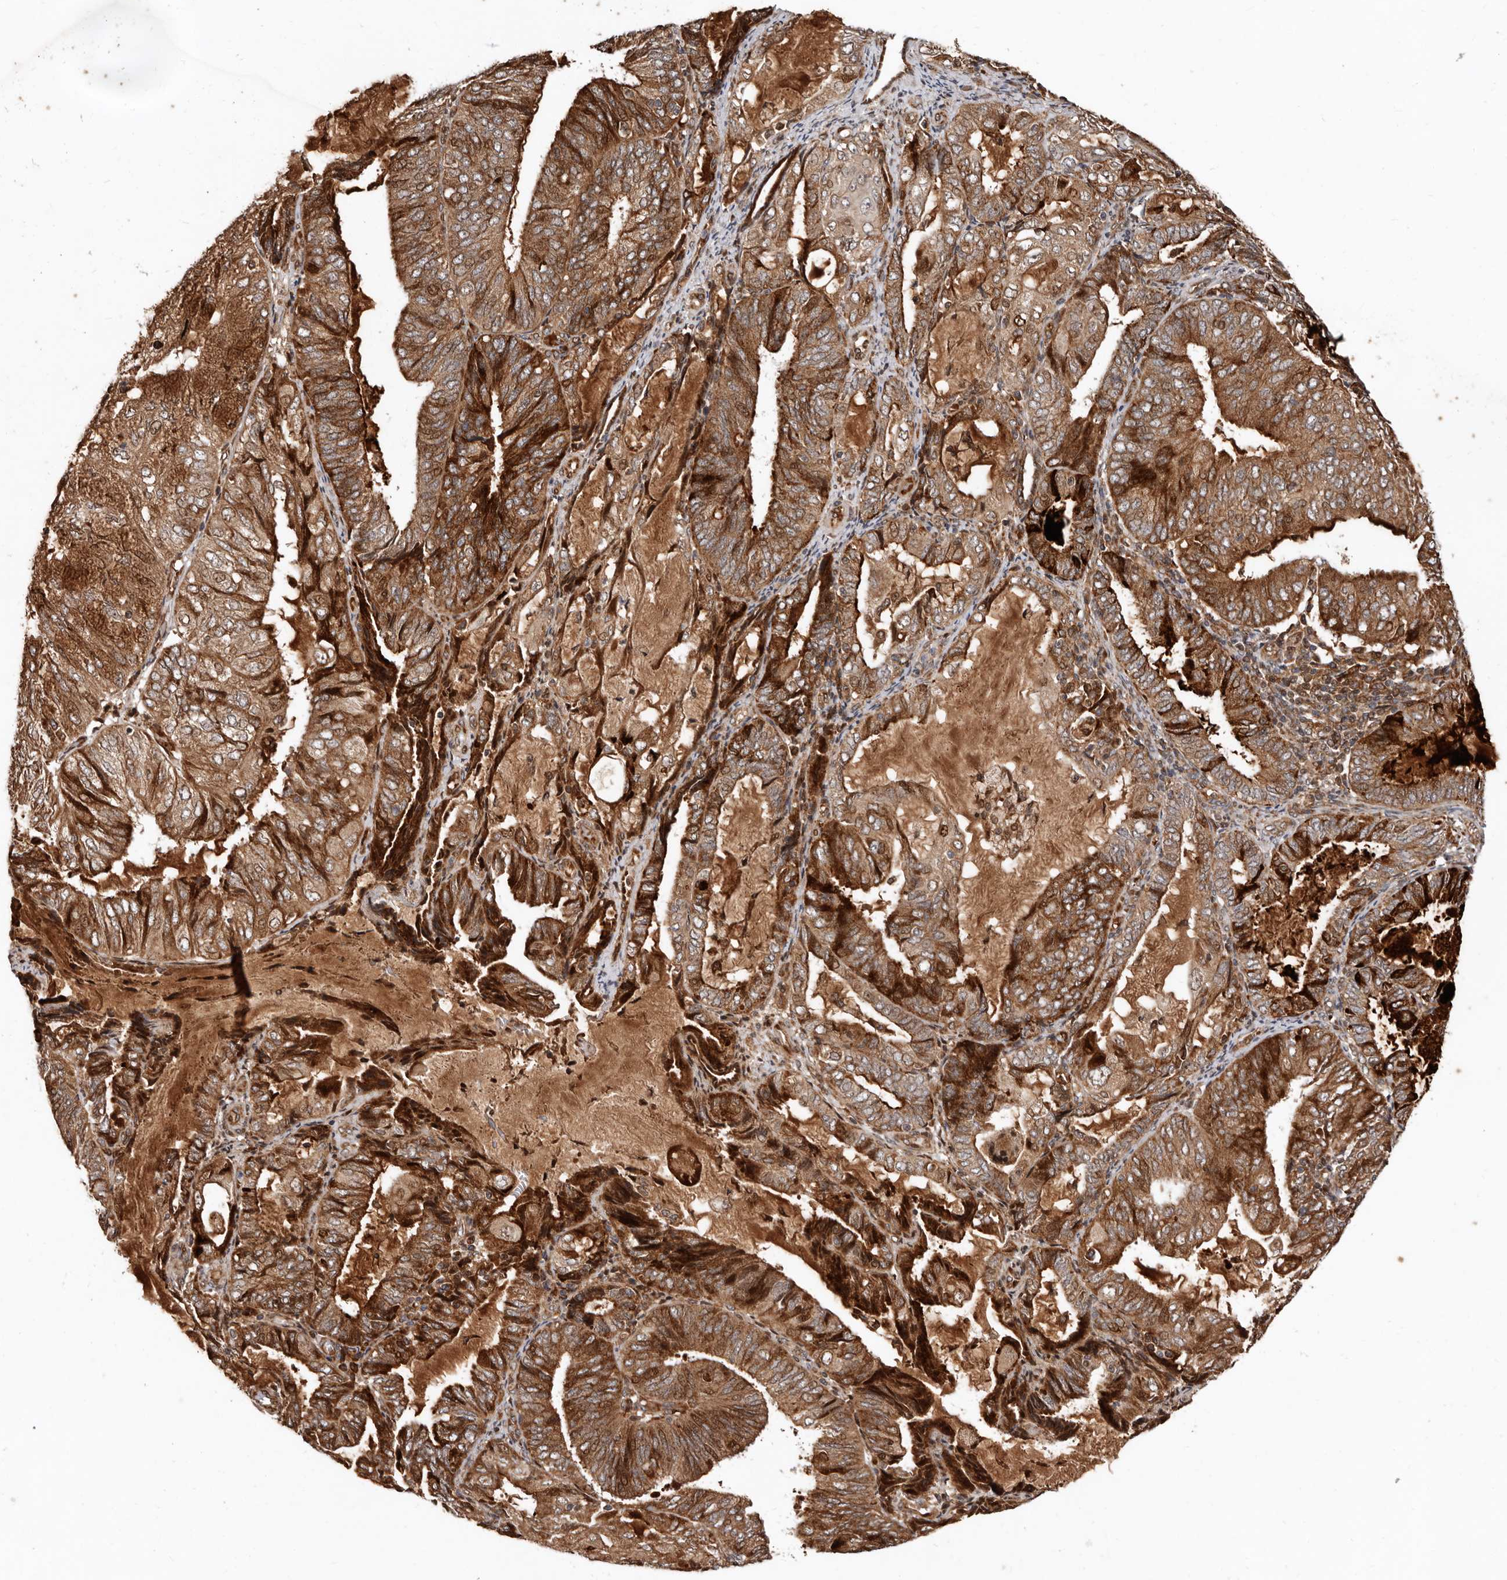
{"staining": {"intensity": "strong", "quantity": ">75%", "location": "cytoplasmic/membranous"}, "tissue": "endometrial cancer", "cell_type": "Tumor cells", "image_type": "cancer", "snomed": [{"axis": "morphology", "description": "Adenocarcinoma, NOS"}, {"axis": "topography", "description": "Endometrium"}], "caption": "Tumor cells display high levels of strong cytoplasmic/membranous expression in approximately >75% of cells in human adenocarcinoma (endometrial). Using DAB (brown) and hematoxylin (blue) stains, captured at high magnification using brightfield microscopy.", "gene": "WEE2", "patient": {"sex": "female", "age": 81}}